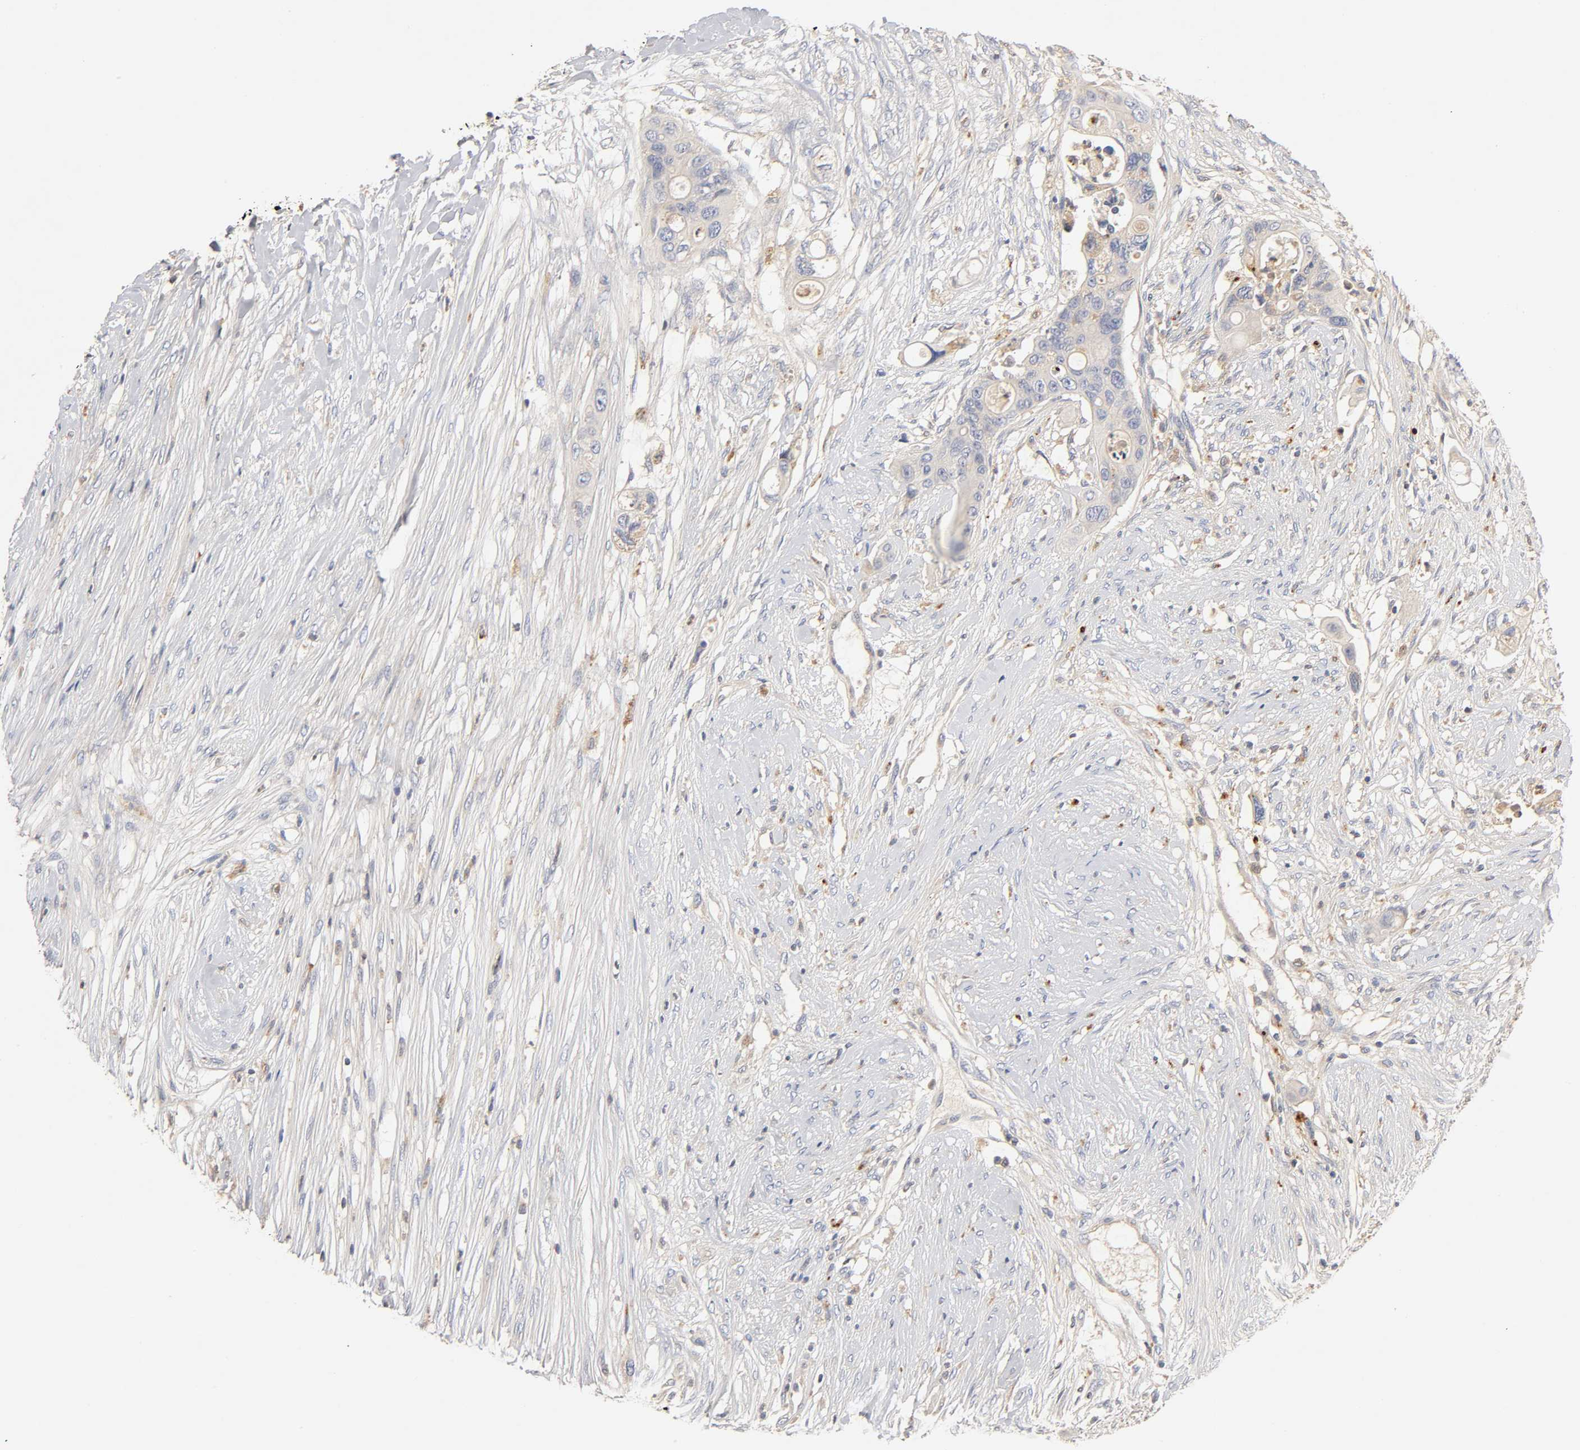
{"staining": {"intensity": "negative", "quantity": "none", "location": "none"}, "tissue": "colorectal cancer", "cell_type": "Tumor cells", "image_type": "cancer", "snomed": [{"axis": "morphology", "description": "Adenocarcinoma, NOS"}, {"axis": "topography", "description": "Colon"}], "caption": "The micrograph demonstrates no significant positivity in tumor cells of colorectal cancer (adenocarcinoma).", "gene": "RHOA", "patient": {"sex": "female", "age": 57}}